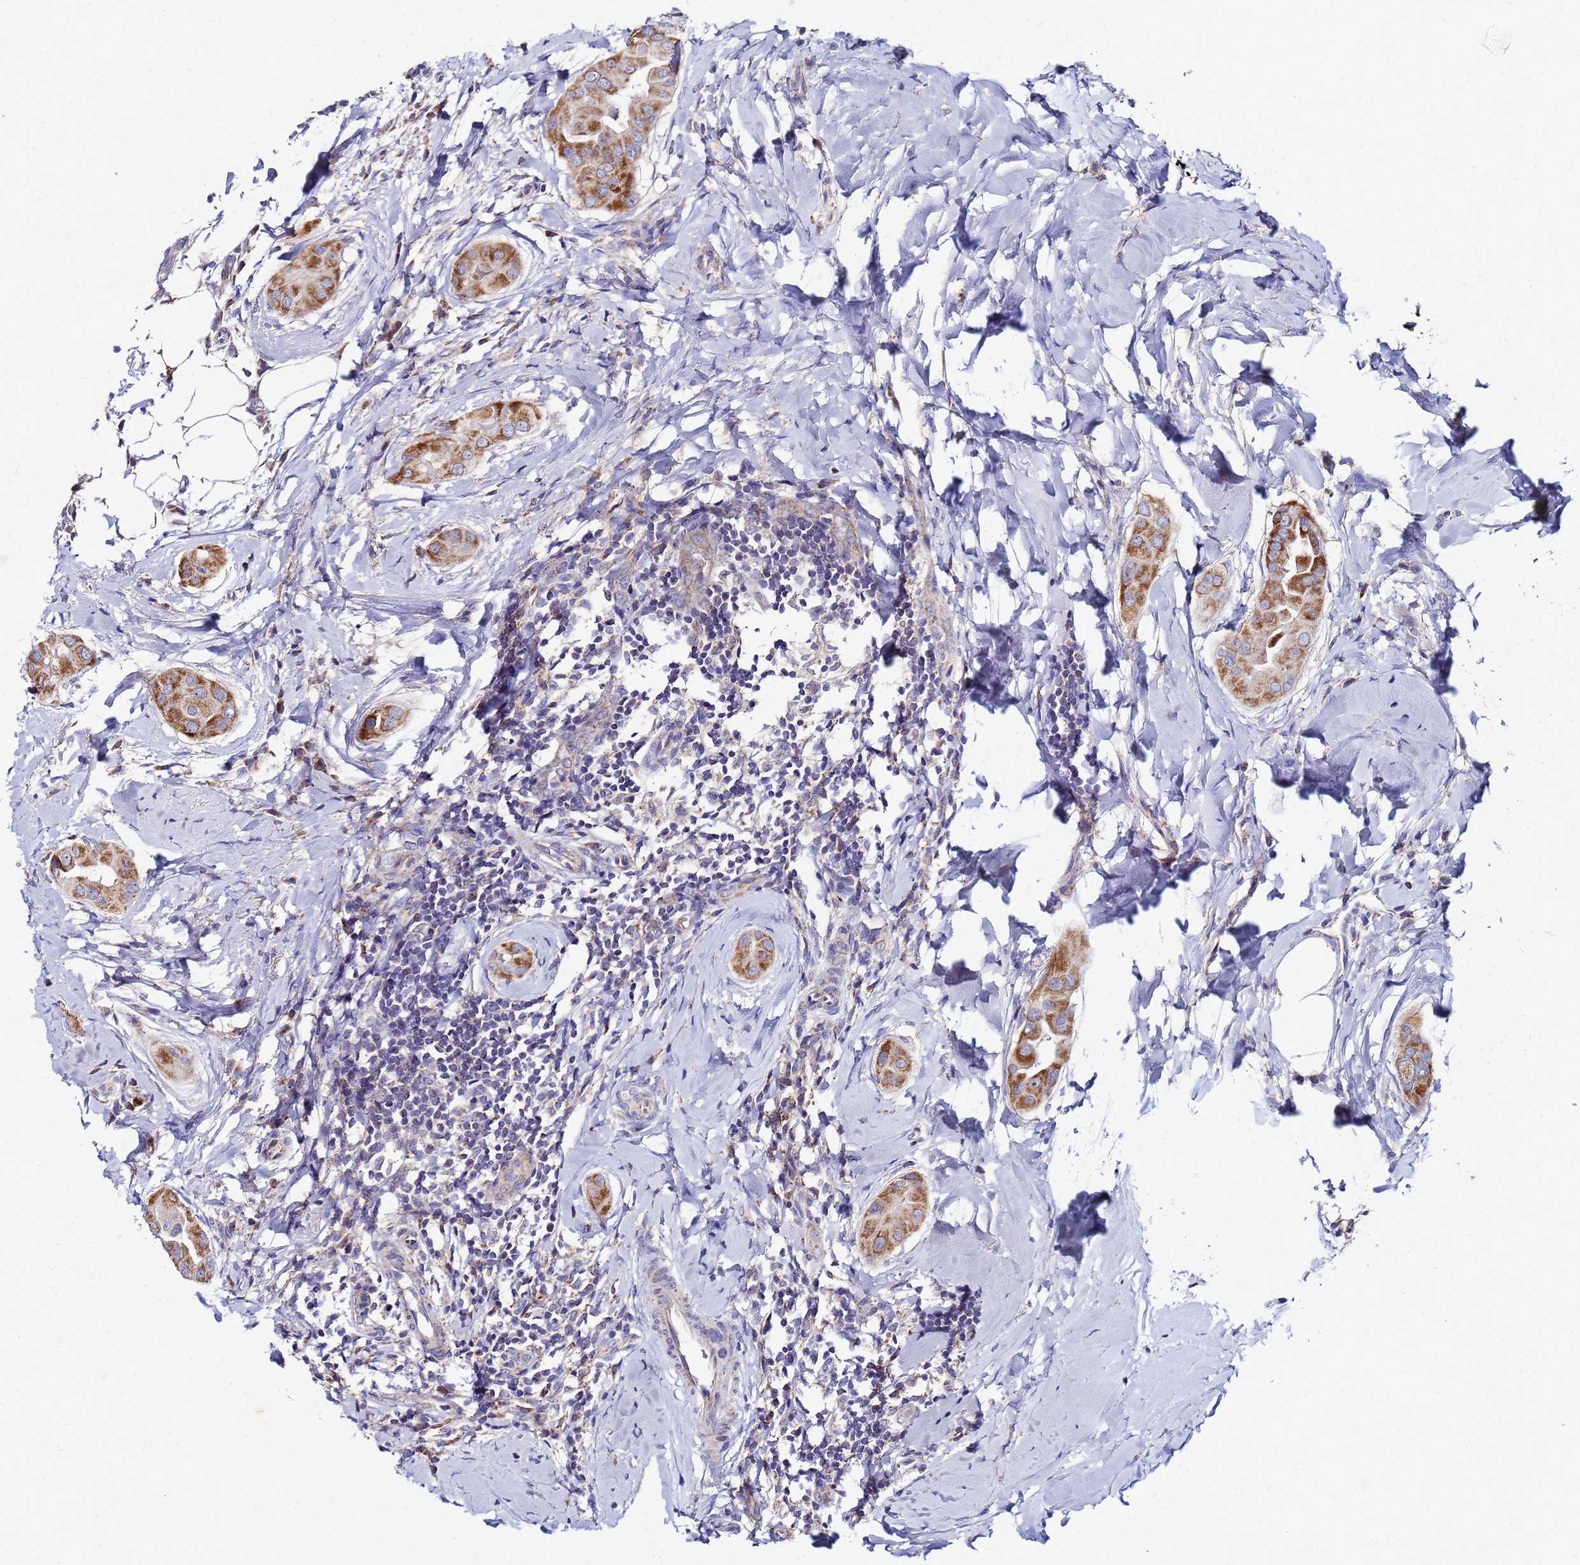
{"staining": {"intensity": "moderate", "quantity": ">75%", "location": "cytoplasmic/membranous"}, "tissue": "thyroid cancer", "cell_type": "Tumor cells", "image_type": "cancer", "snomed": [{"axis": "morphology", "description": "Papillary adenocarcinoma, NOS"}, {"axis": "topography", "description": "Thyroid gland"}], "caption": "Brown immunohistochemical staining in human thyroid cancer reveals moderate cytoplasmic/membranous positivity in approximately >75% of tumor cells.", "gene": "FAHD2A", "patient": {"sex": "male", "age": 33}}